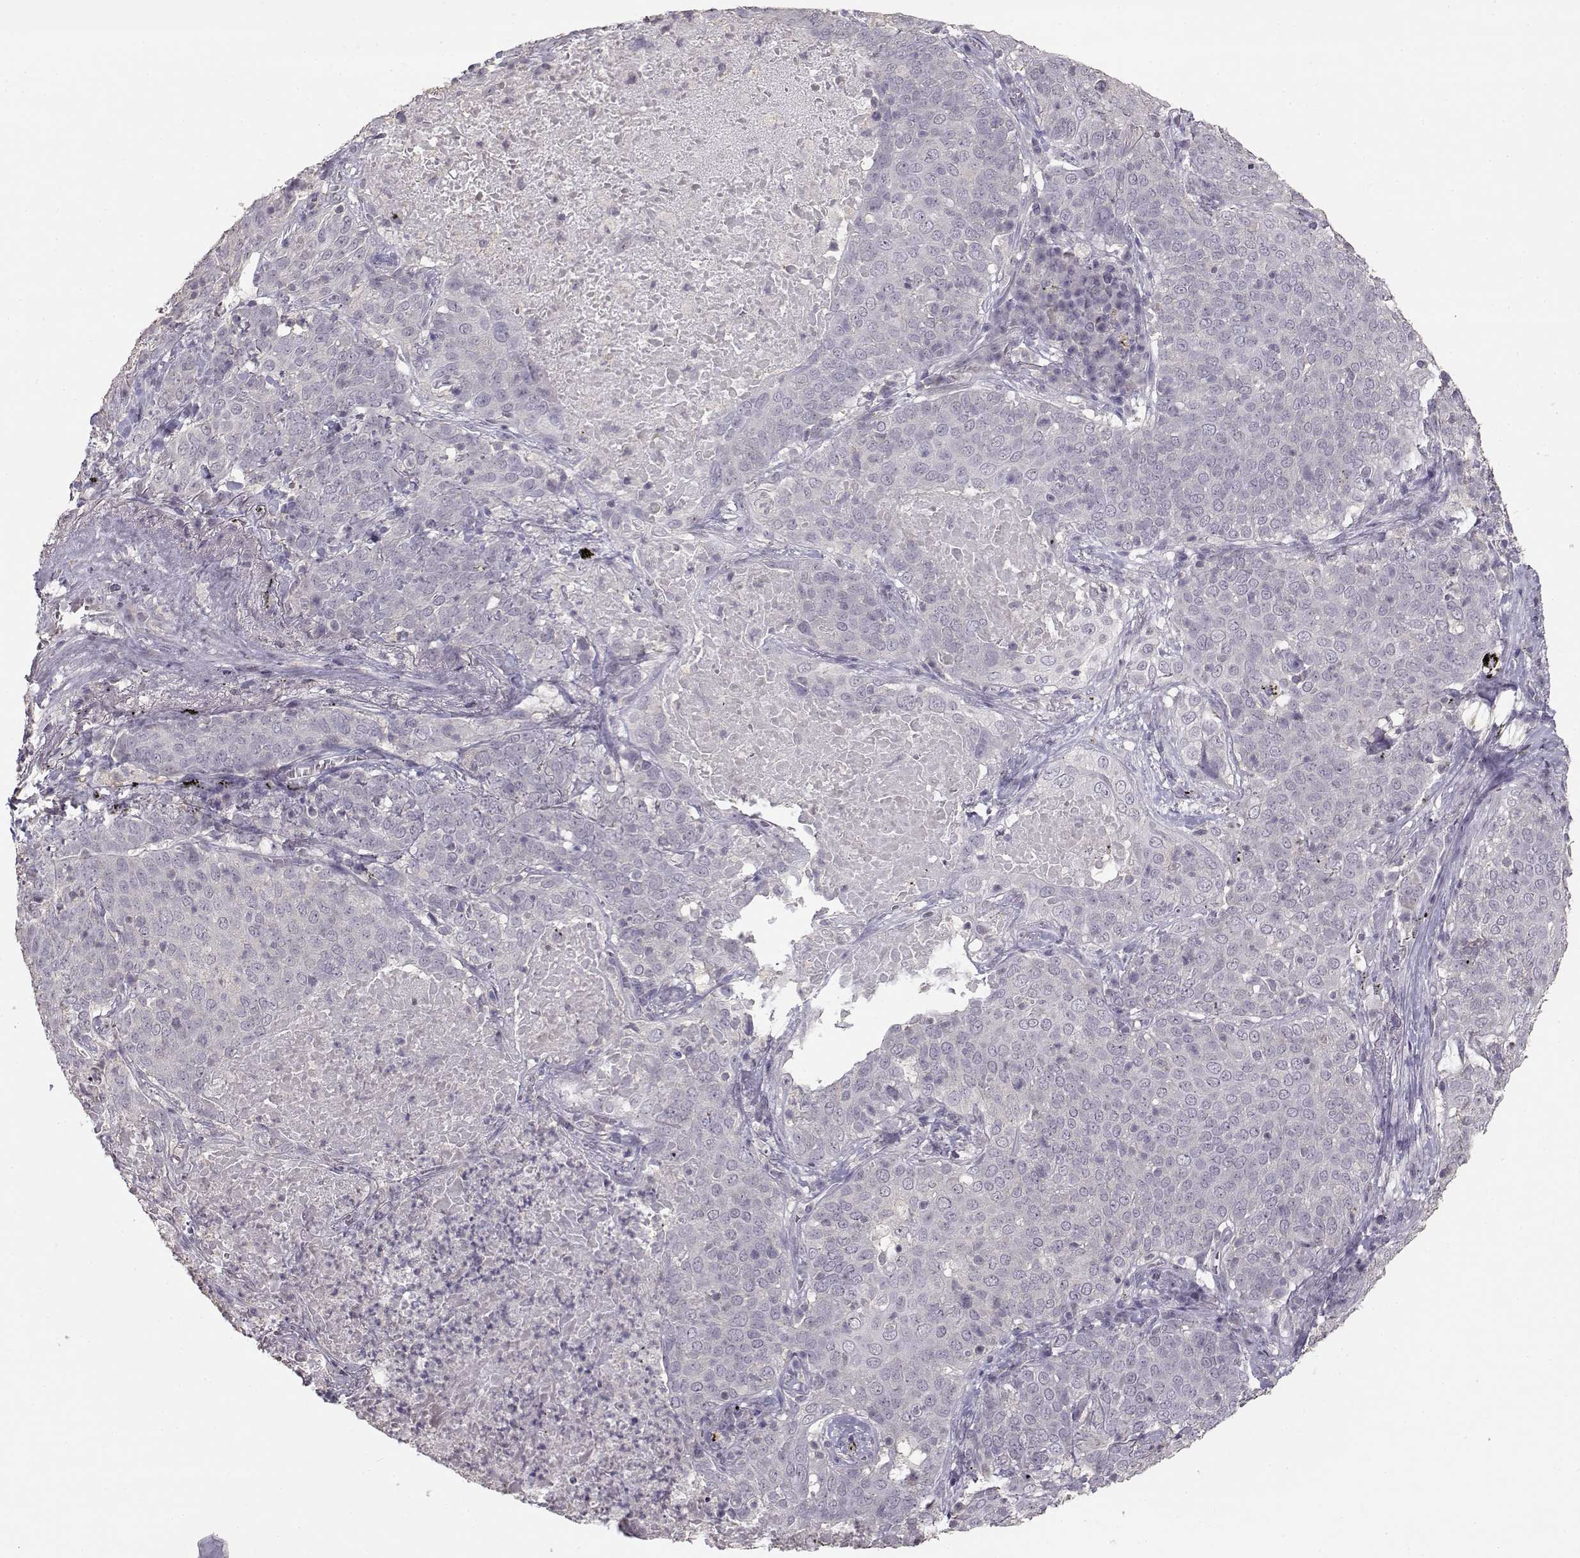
{"staining": {"intensity": "negative", "quantity": "none", "location": "none"}, "tissue": "lung cancer", "cell_type": "Tumor cells", "image_type": "cancer", "snomed": [{"axis": "morphology", "description": "Squamous cell carcinoma, NOS"}, {"axis": "topography", "description": "Lung"}], "caption": "The image shows no staining of tumor cells in squamous cell carcinoma (lung). Brightfield microscopy of immunohistochemistry stained with DAB (3,3'-diaminobenzidine) (brown) and hematoxylin (blue), captured at high magnification.", "gene": "UROC1", "patient": {"sex": "male", "age": 82}}